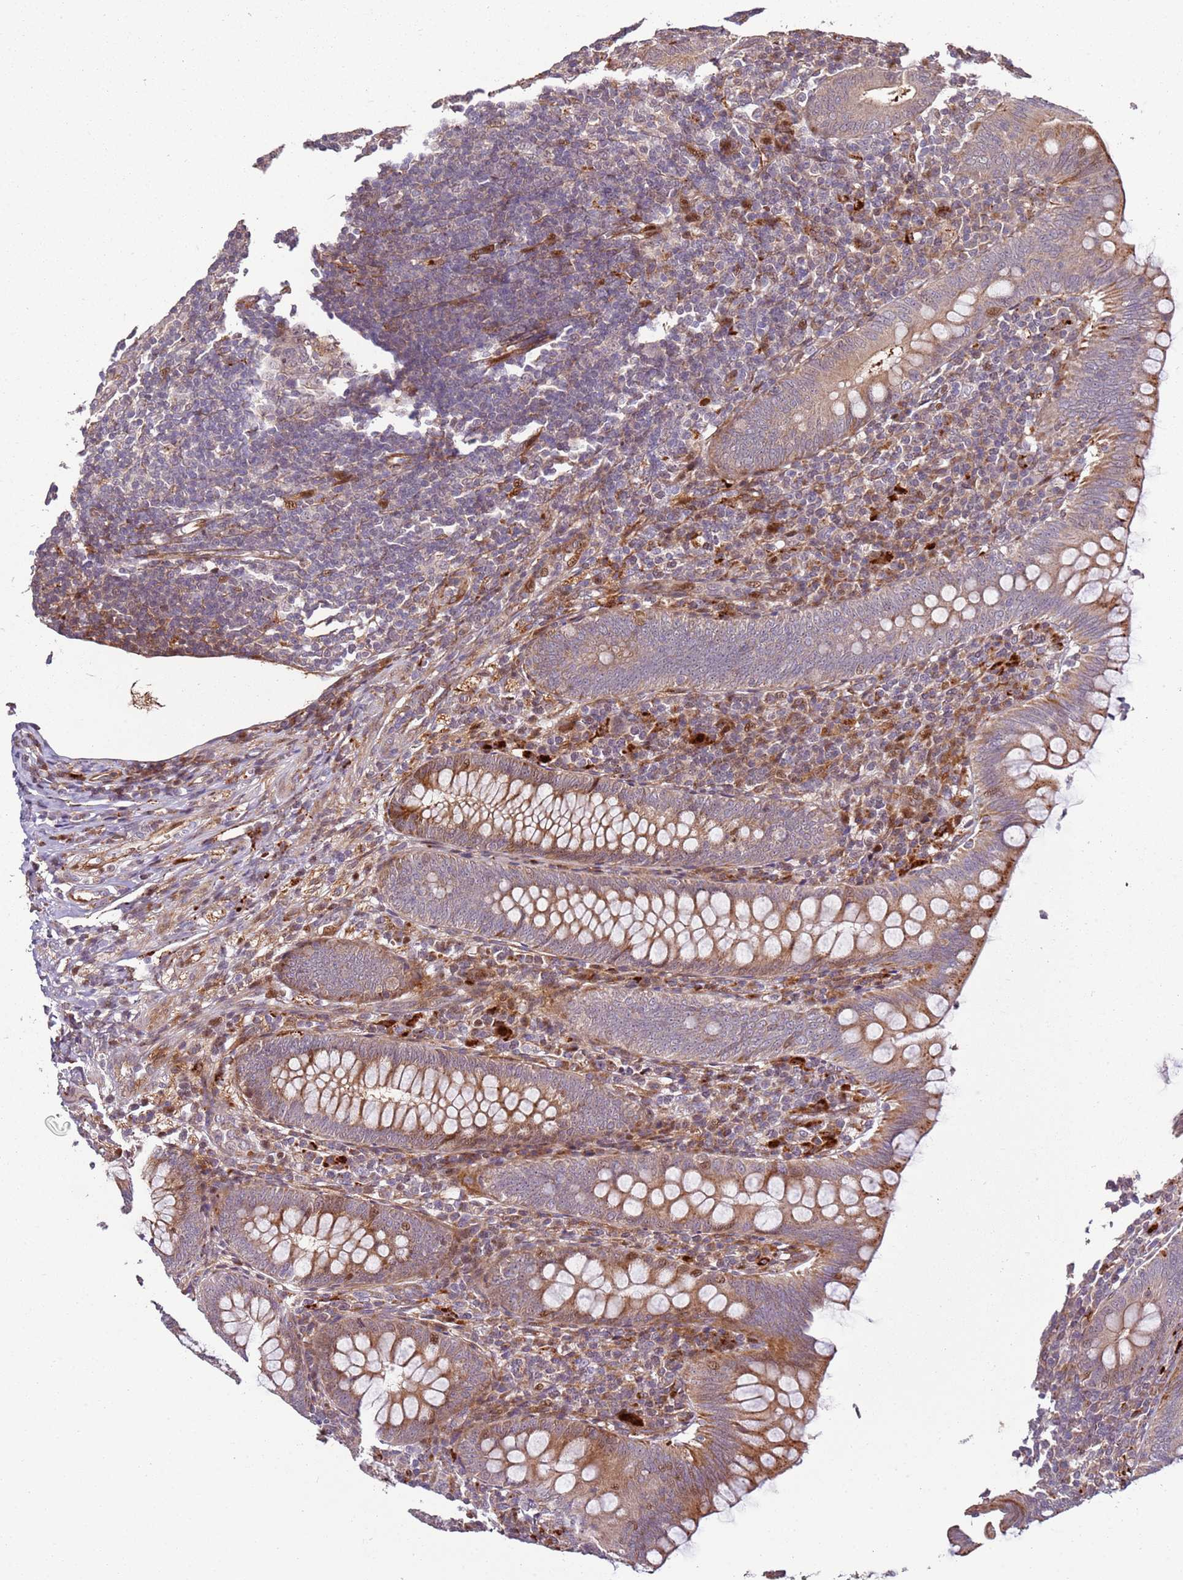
{"staining": {"intensity": "moderate", "quantity": ">75%", "location": "cytoplasmic/membranous"}, "tissue": "appendix", "cell_type": "Glandular cells", "image_type": "normal", "snomed": [{"axis": "morphology", "description": "Normal tissue, NOS"}, {"axis": "topography", "description": "Appendix"}], "caption": "IHC of benign appendix displays medium levels of moderate cytoplasmic/membranous expression in approximately >75% of glandular cells. The staining was performed using DAB, with brown indicating positive protein expression. Nuclei are stained blue with hematoxylin.", "gene": "RHBDL1", "patient": {"sex": "male", "age": 14}}